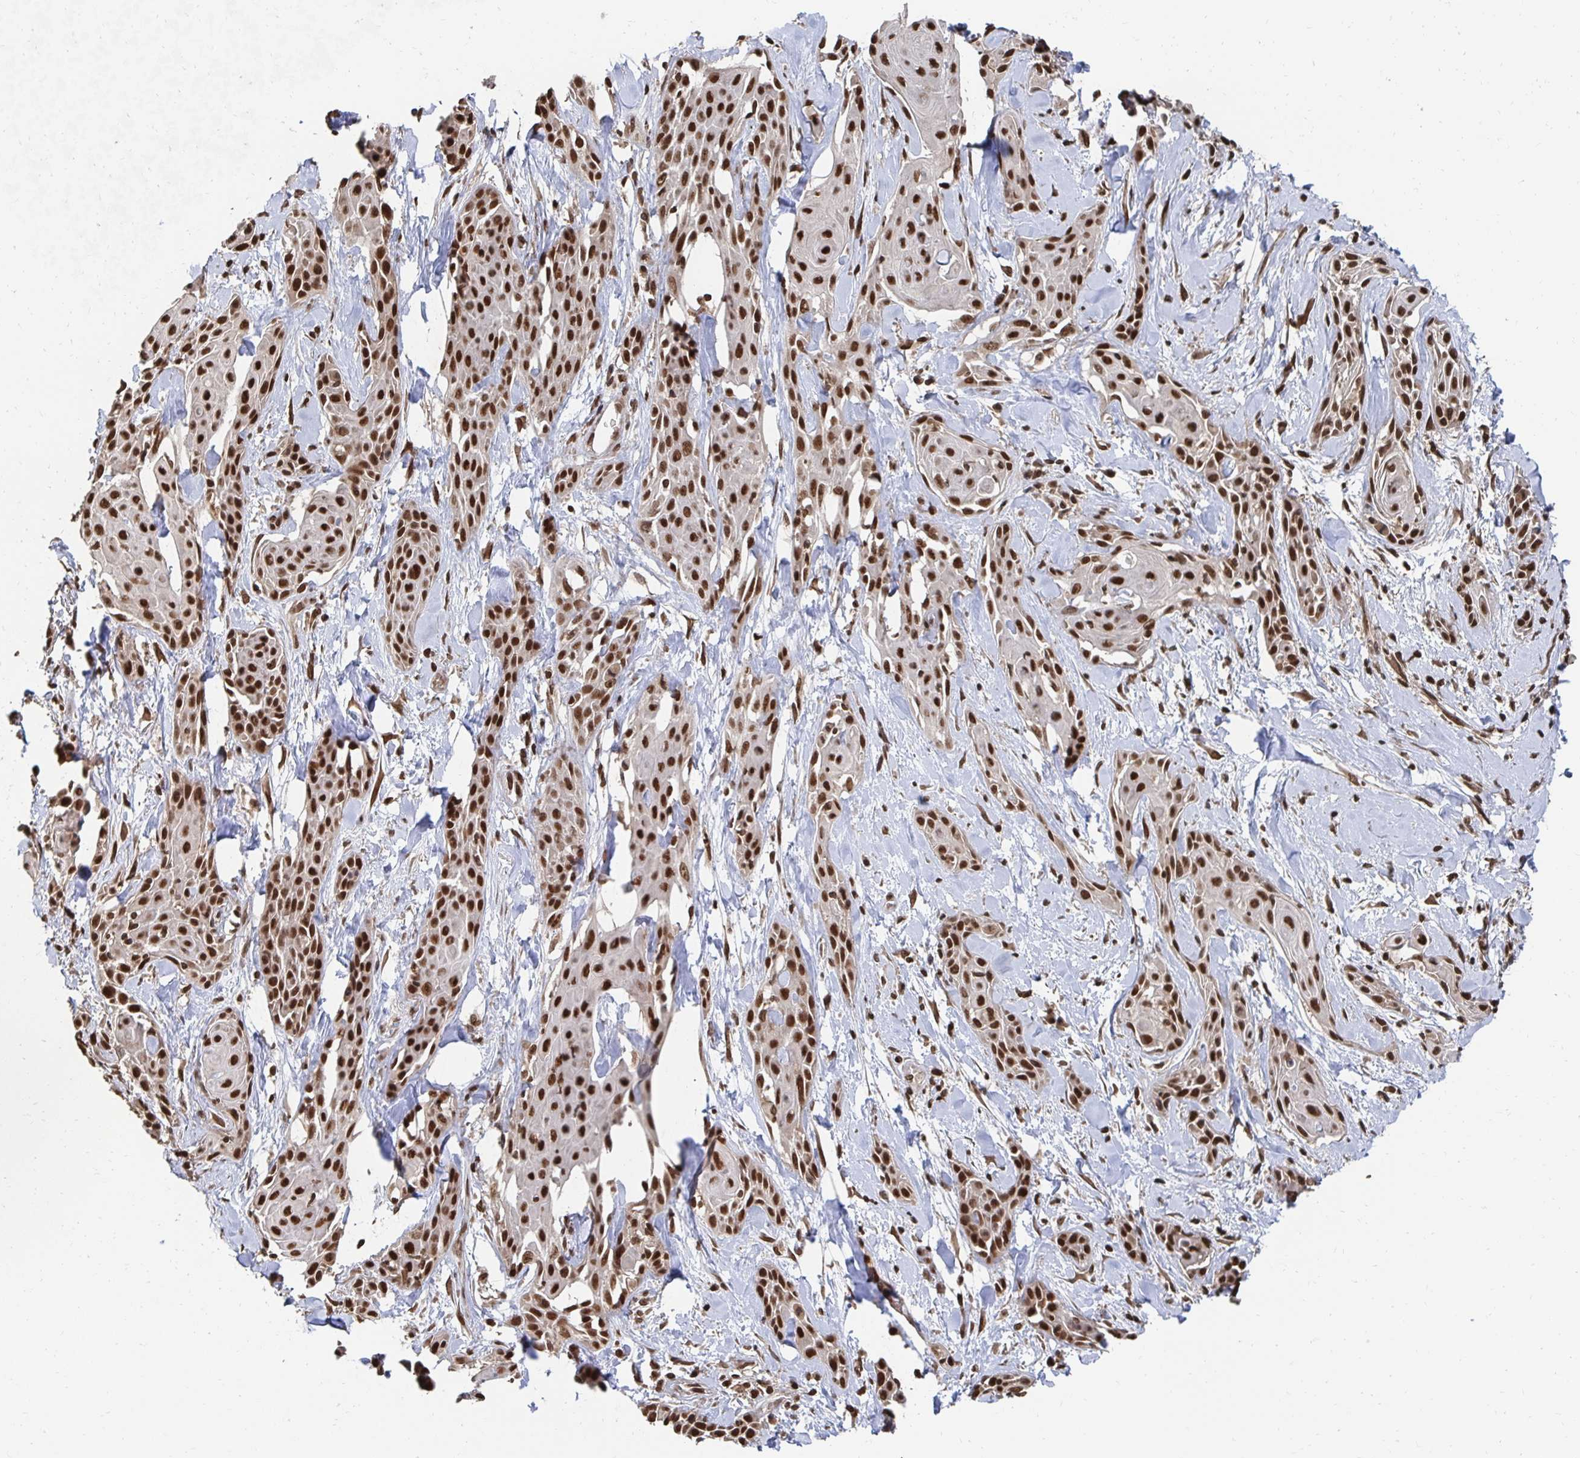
{"staining": {"intensity": "strong", "quantity": ">75%", "location": "nuclear"}, "tissue": "skin cancer", "cell_type": "Tumor cells", "image_type": "cancer", "snomed": [{"axis": "morphology", "description": "Squamous cell carcinoma, NOS"}, {"axis": "topography", "description": "Skin"}, {"axis": "topography", "description": "Anal"}], "caption": "An immunohistochemistry photomicrograph of neoplastic tissue is shown. Protein staining in brown labels strong nuclear positivity in skin squamous cell carcinoma within tumor cells.", "gene": "GTF3C6", "patient": {"sex": "male", "age": 64}}